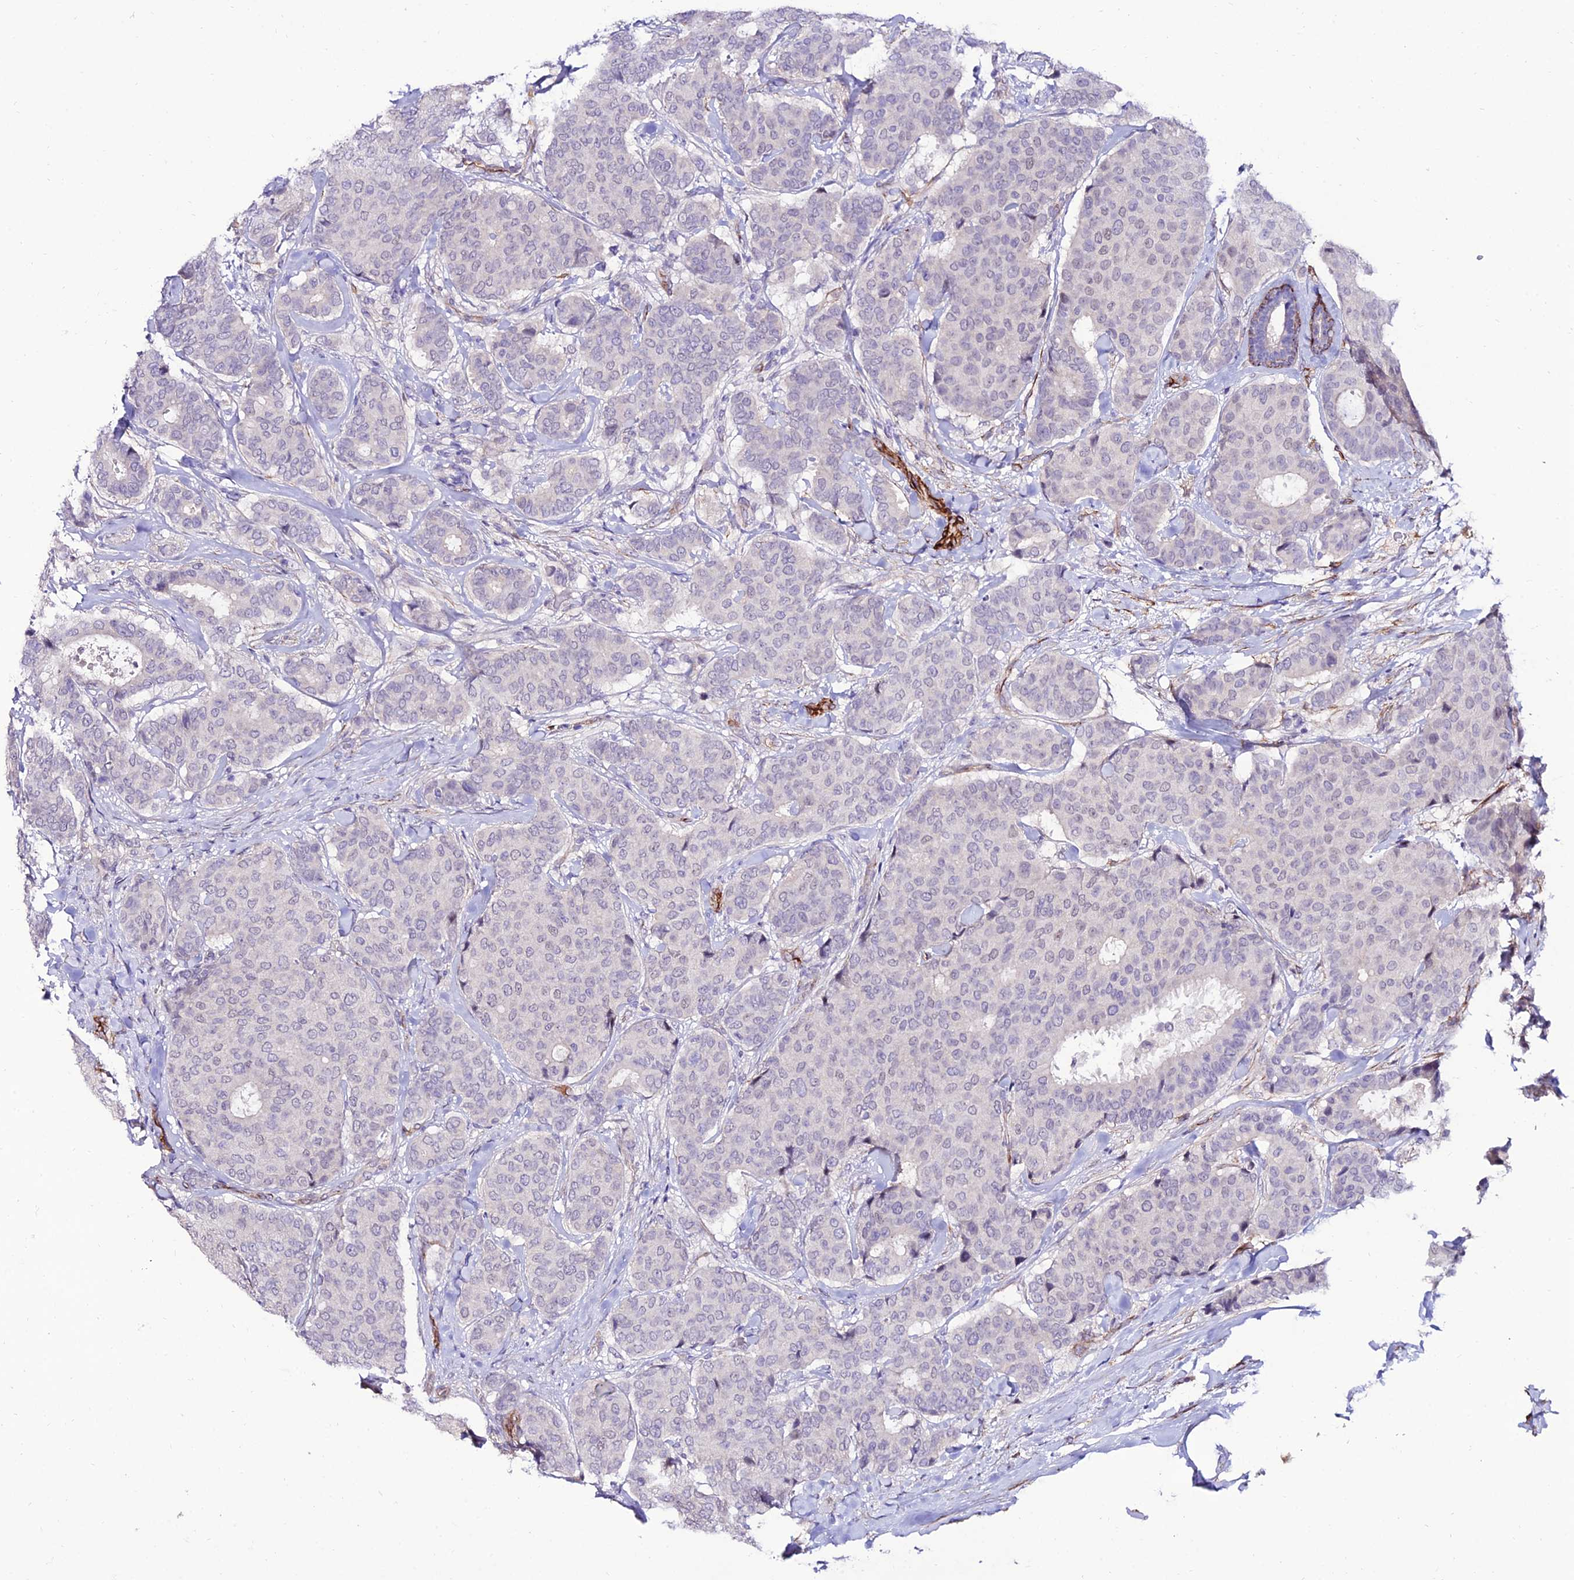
{"staining": {"intensity": "negative", "quantity": "none", "location": "none"}, "tissue": "breast cancer", "cell_type": "Tumor cells", "image_type": "cancer", "snomed": [{"axis": "morphology", "description": "Duct carcinoma"}, {"axis": "topography", "description": "Breast"}], "caption": "Immunohistochemistry micrograph of invasive ductal carcinoma (breast) stained for a protein (brown), which shows no staining in tumor cells.", "gene": "ALDH3B2", "patient": {"sex": "female", "age": 75}}